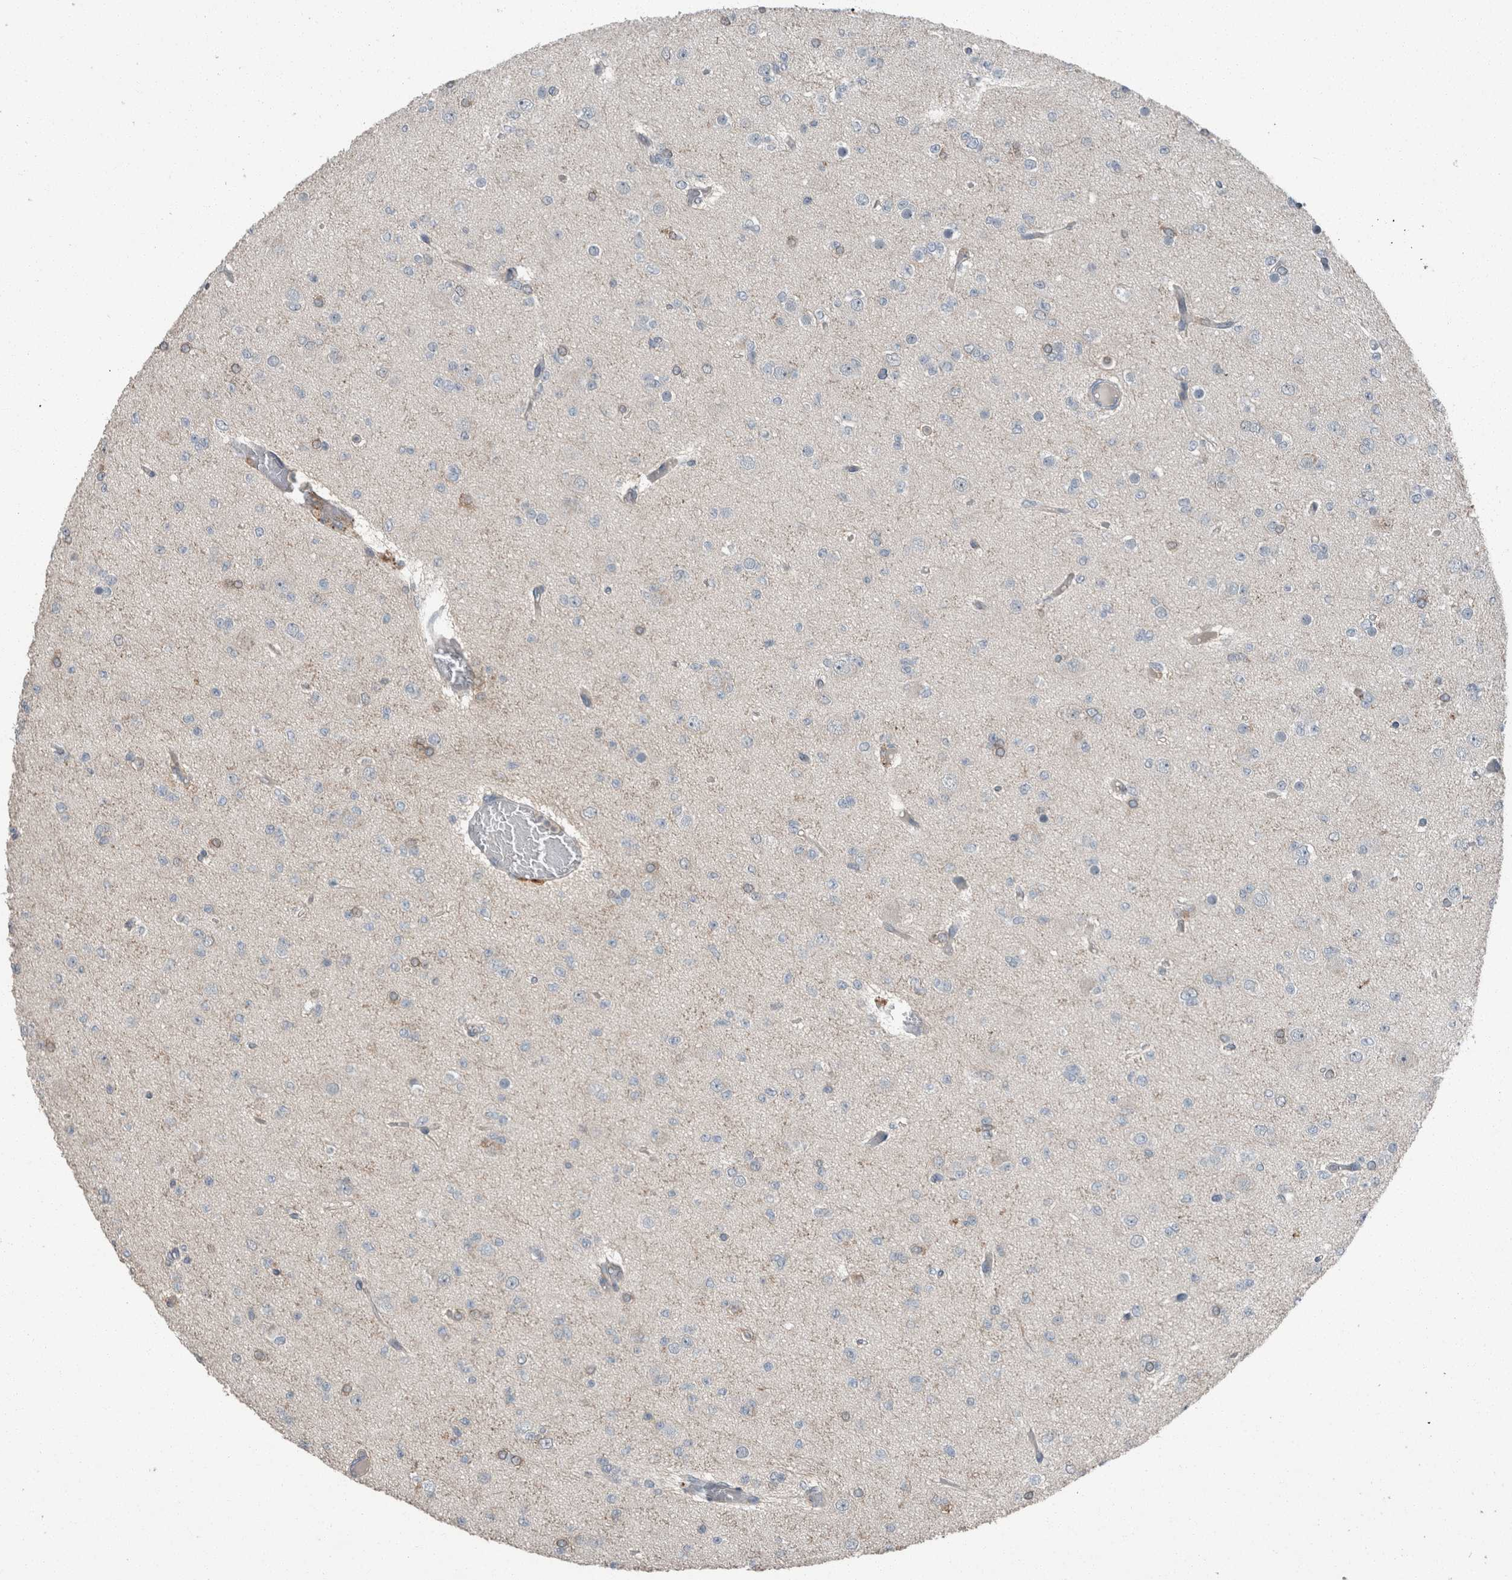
{"staining": {"intensity": "negative", "quantity": "none", "location": "none"}, "tissue": "glioma", "cell_type": "Tumor cells", "image_type": "cancer", "snomed": [{"axis": "morphology", "description": "Glioma, malignant, Low grade"}, {"axis": "topography", "description": "Brain"}], "caption": "The immunohistochemistry (IHC) photomicrograph has no significant staining in tumor cells of malignant low-grade glioma tissue.", "gene": "KNTC1", "patient": {"sex": "female", "age": 22}}